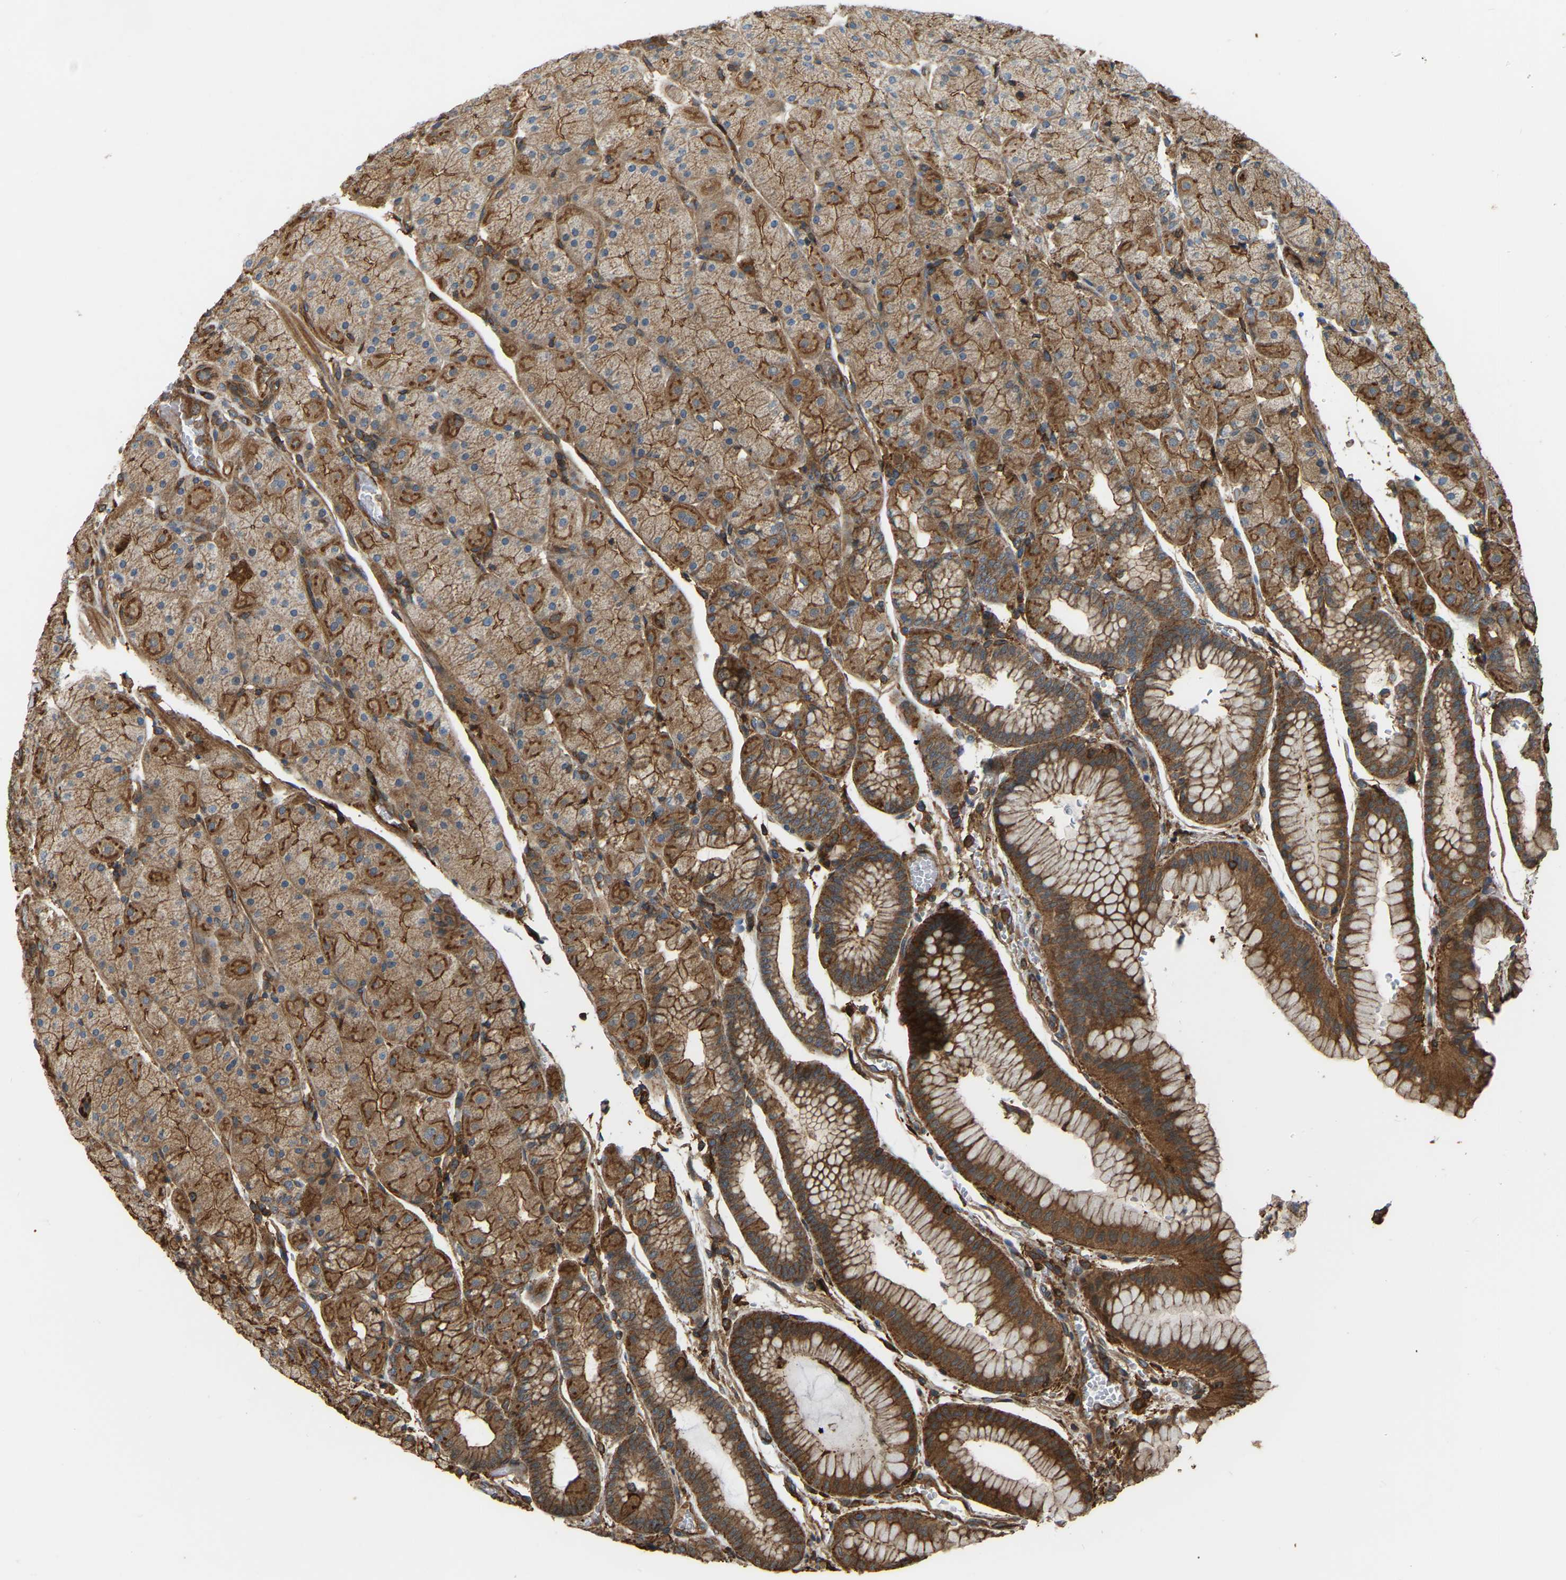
{"staining": {"intensity": "moderate", "quantity": ">75%", "location": "cytoplasmic/membranous"}, "tissue": "stomach", "cell_type": "Glandular cells", "image_type": "normal", "snomed": [{"axis": "morphology", "description": "Normal tissue, NOS"}, {"axis": "morphology", "description": "Carcinoid, malignant, NOS"}, {"axis": "topography", "description": "Stomach, upper"}], "caption": "Moderate cytoplasmic/membranous staining for a protein is appreciated in about >75% of glandular cells of benign stomach using immunohistochemistry.", "gene": "SAMD9L", "patient": {"sex": "male", "age": 39}}